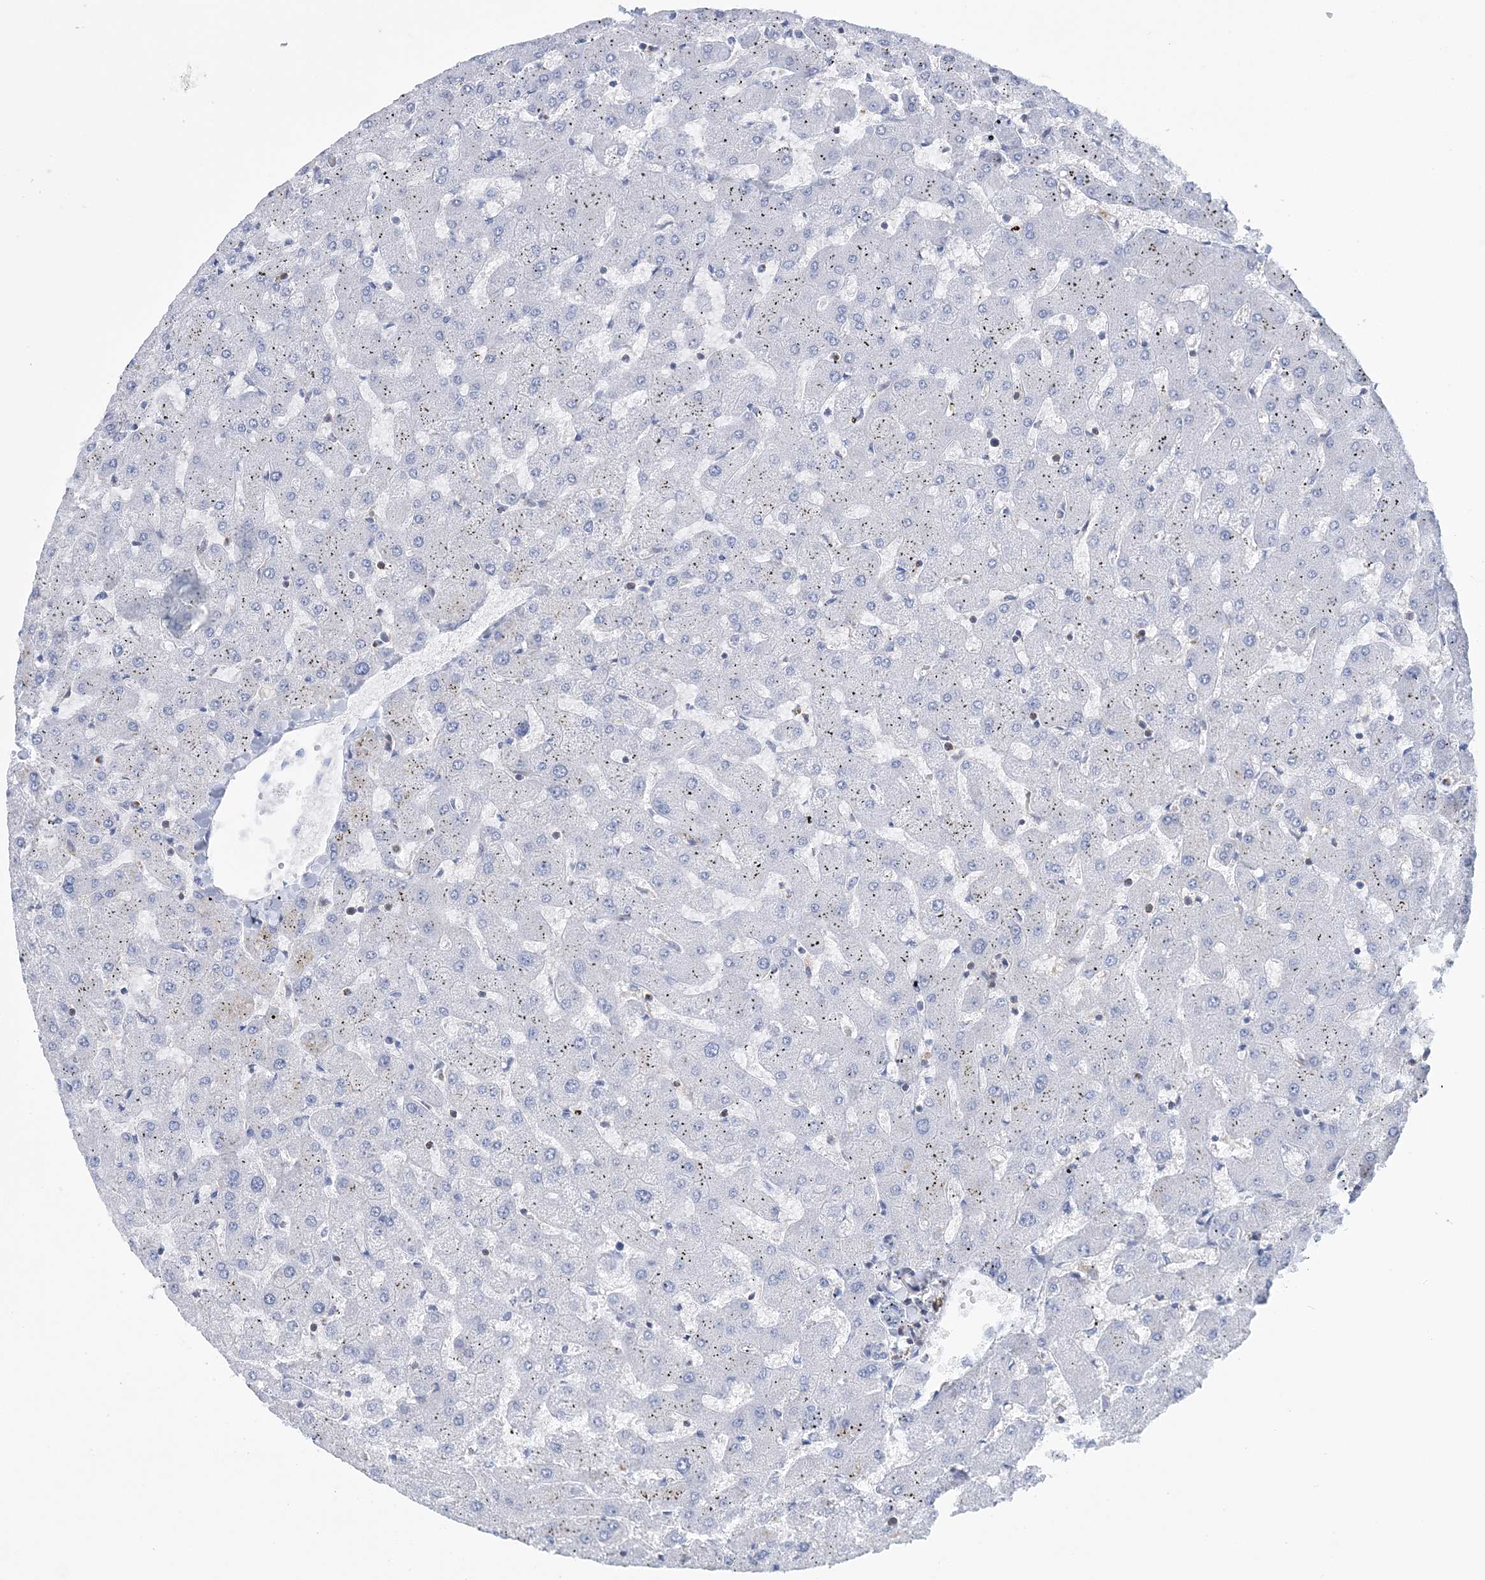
{"staining": {"intensity": "negative", "quantity": "none", "location": "none"}, "tissue": "liver", "cell_type": "Cholangiocytes", "image_type": "normal", "snomed": [{"axis": "morphology", "description": "Normal tissue, NOS"}, {"axis": "topography", "description": "Liver"}], "caption": "Liver stained for a protein using immunohistochemistry (IHC) exhibits no expression cholangiocytes.", "gene": "C11orf21", "patient": {"sex": "female", "age": 63}}